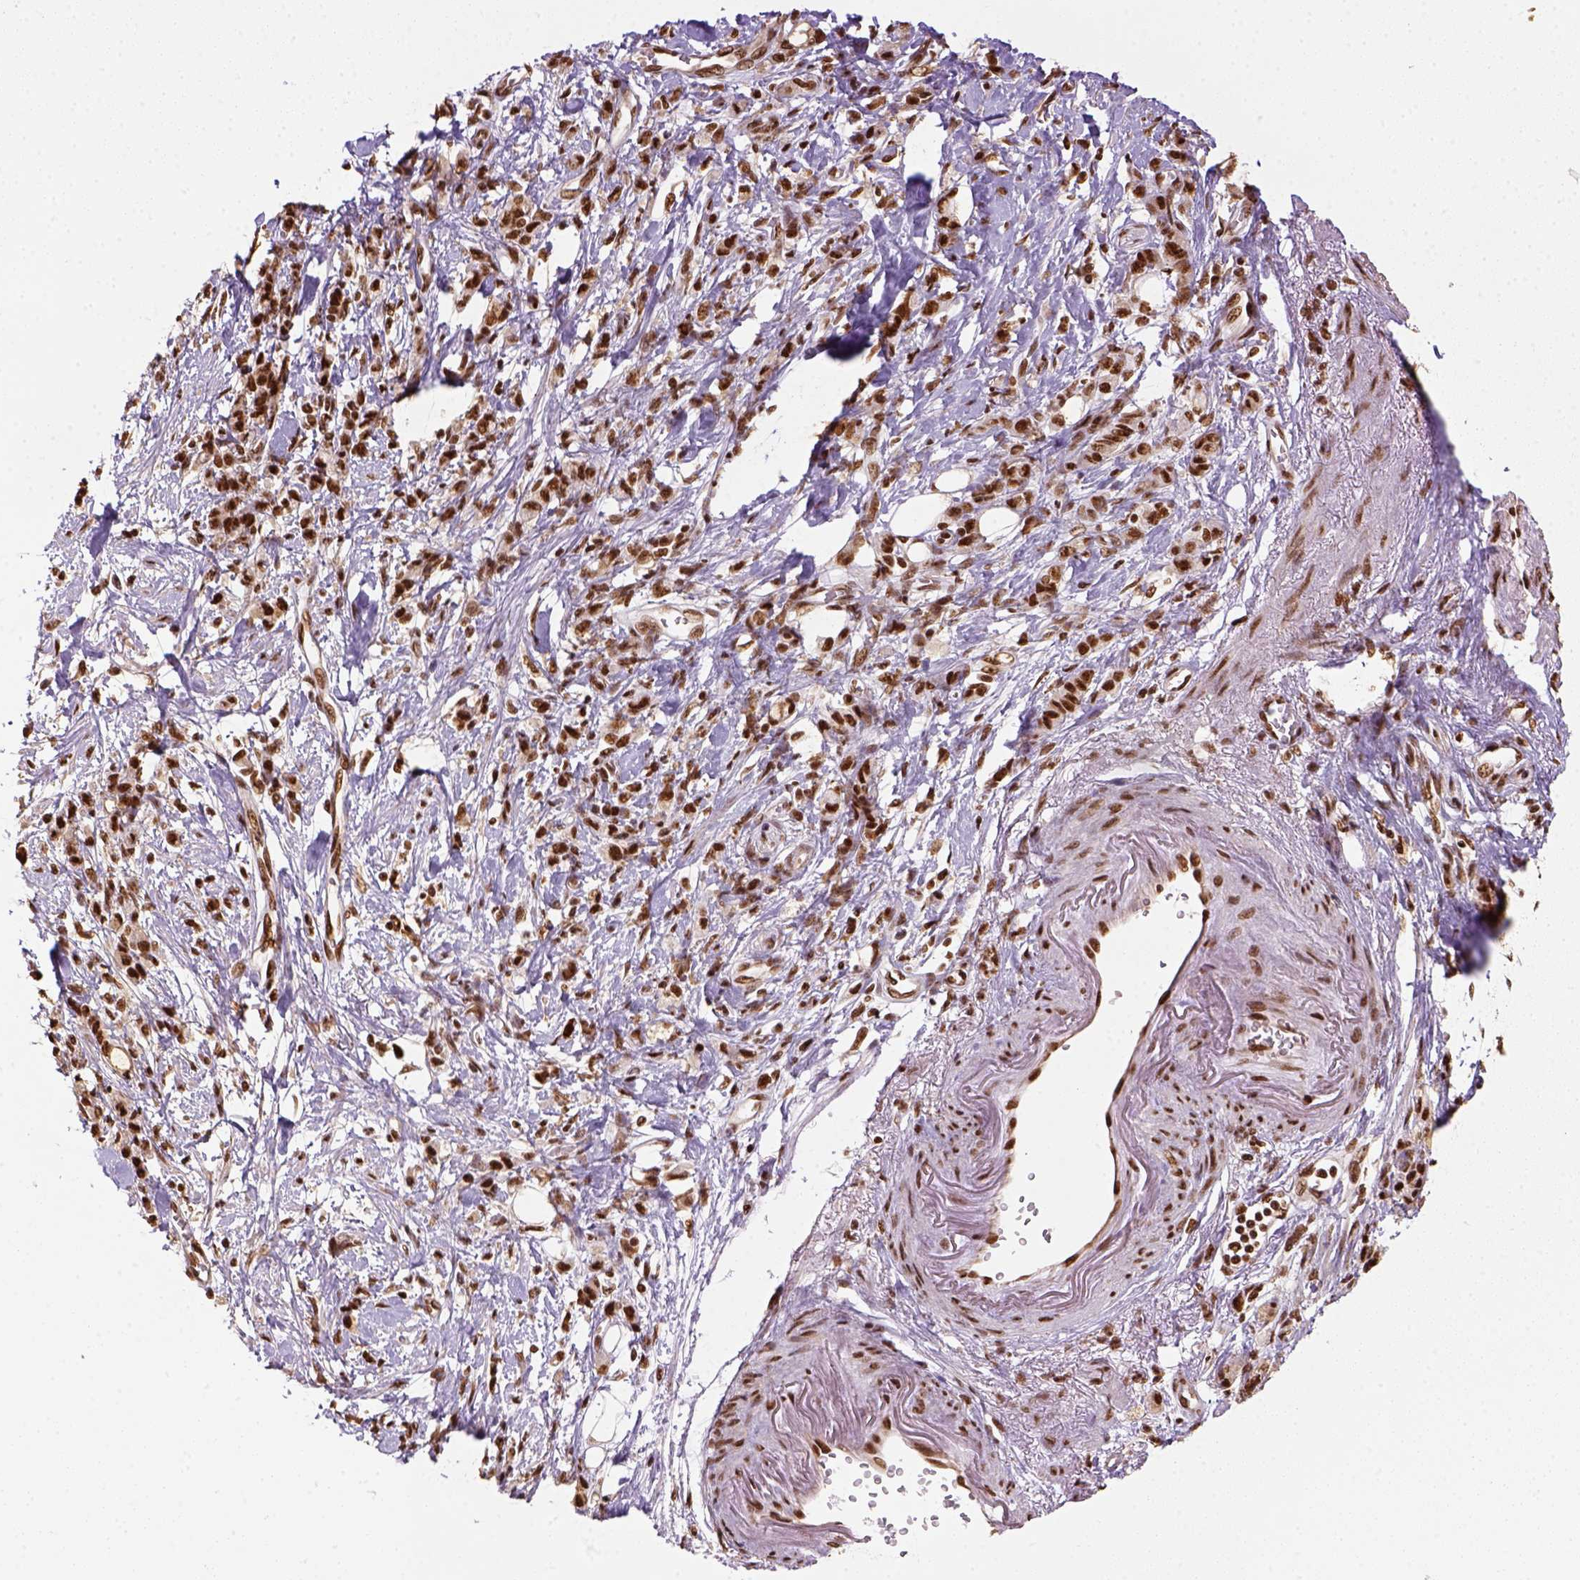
{"staining": {"intensity": "strong", "quantity": ">75%", "location": "nuclear"}, "tissue": "stomach cancer", "cell_type": "Tumor cells", "image_type": "cancer", "snomed": [{"axis": "morphology", "description": "Adenocarcinoma, NOS"}, {"axis": "topography", "description": "Stomach"}], "caption": "Approximately >75% of tumor cells in human stomach cancer (adenocarcinoma) show strong nuclear protein staining as visualized by brown immunohistochemical staining.", "gene": "CCAR1", "patient": {"sex": "male", "age": 77}}